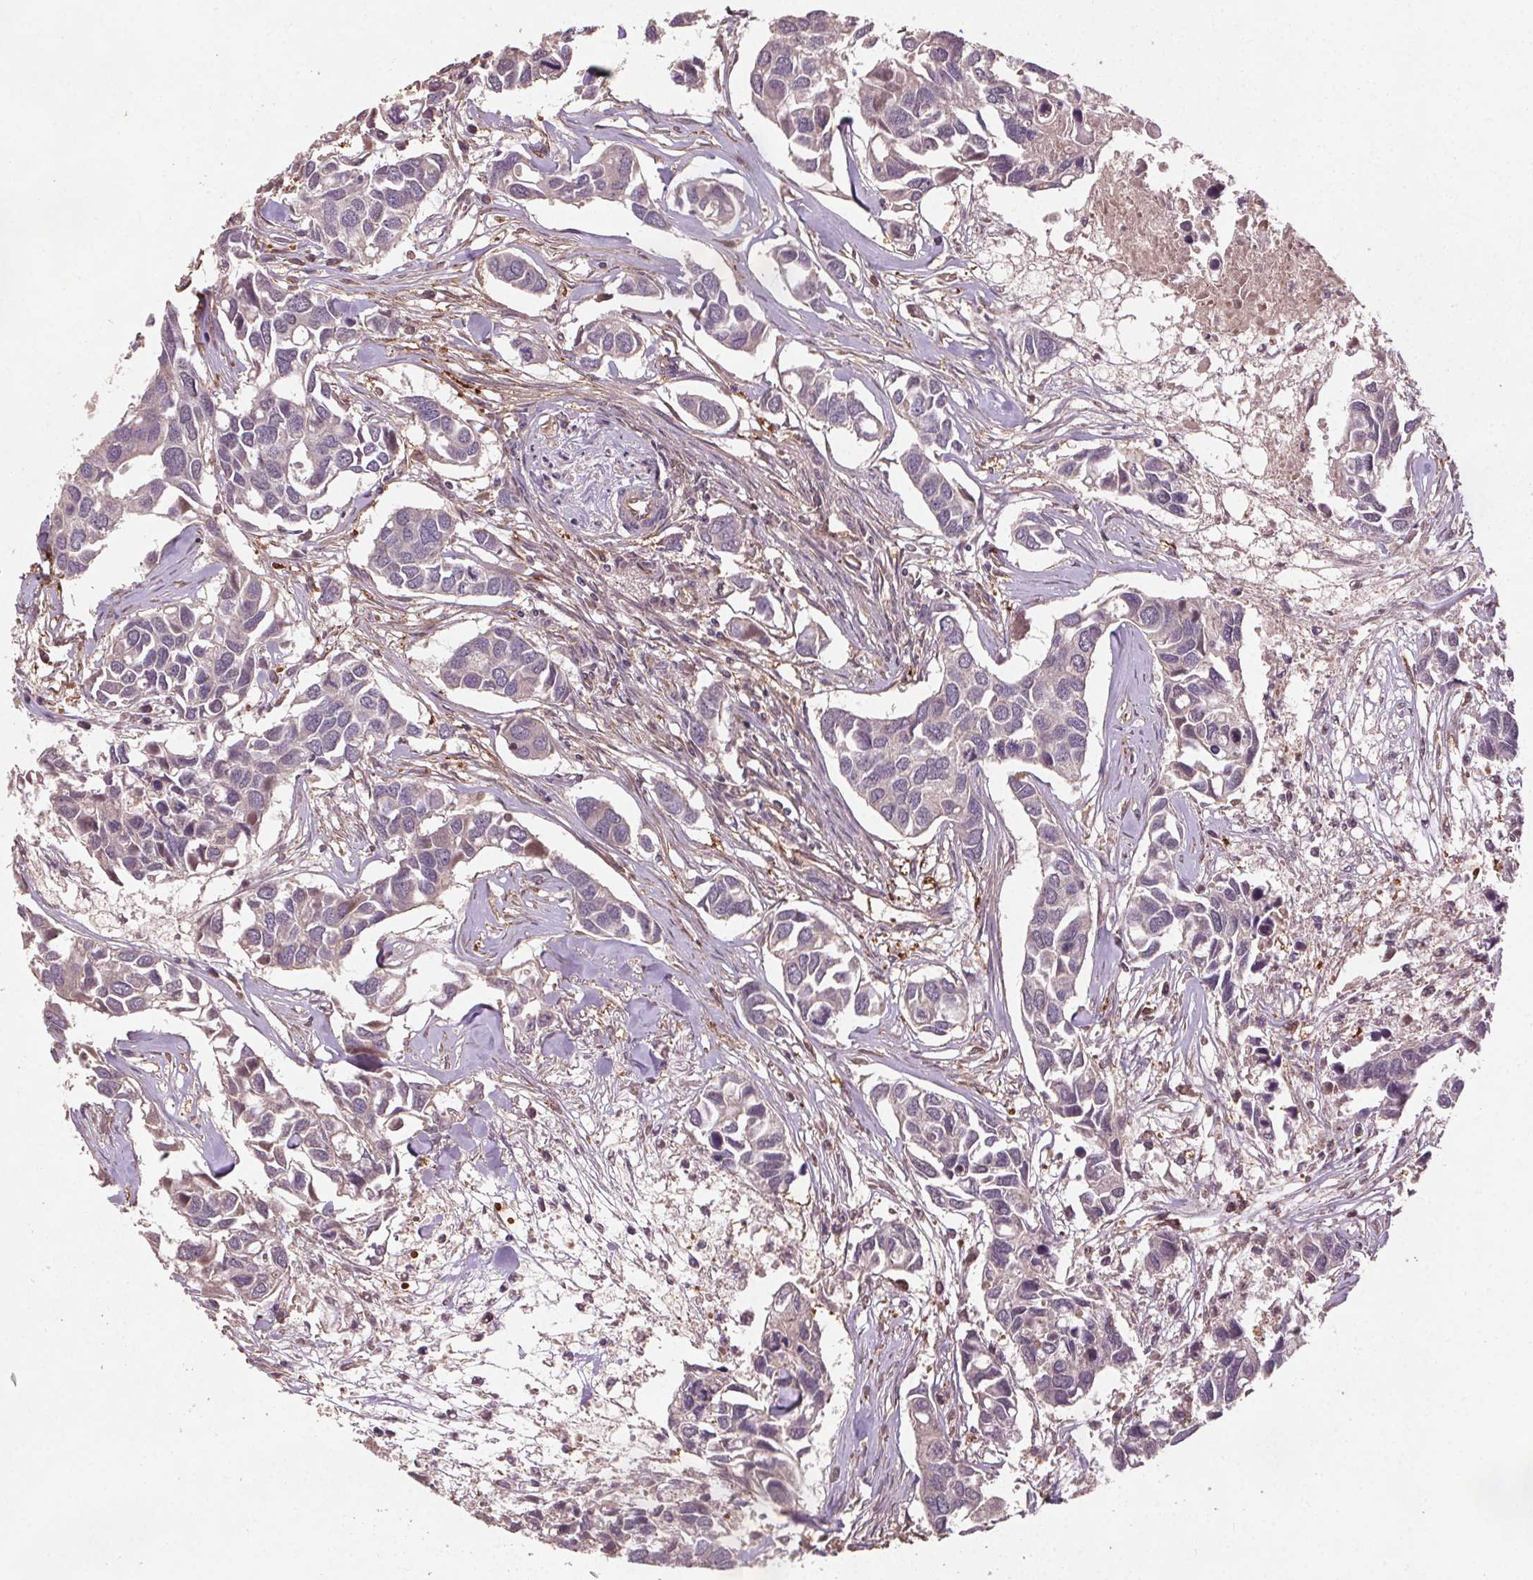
{"staining": {"intensity": "negative", "quantity": "none", "location": "none"}, "tissue": "breast cancer", "cell_type": "Tumor cells", "image_type": "cancer", "snomed": [{"axis": "morphology", "description": "Duct carcinoma"}, {"axis": "topography", "description": "Breast"}], "caption": "Immunohistochemistry (IHC) histopathology image of neoplastic tissue: human invasive ductal carcinoma (breast) stained with DAB (3,3'-diaminobenzidine) shows no significant protein positivity in tumor cells.", "gene": "SEC14L2", "patient": {"sex": "female", "age": 83}}